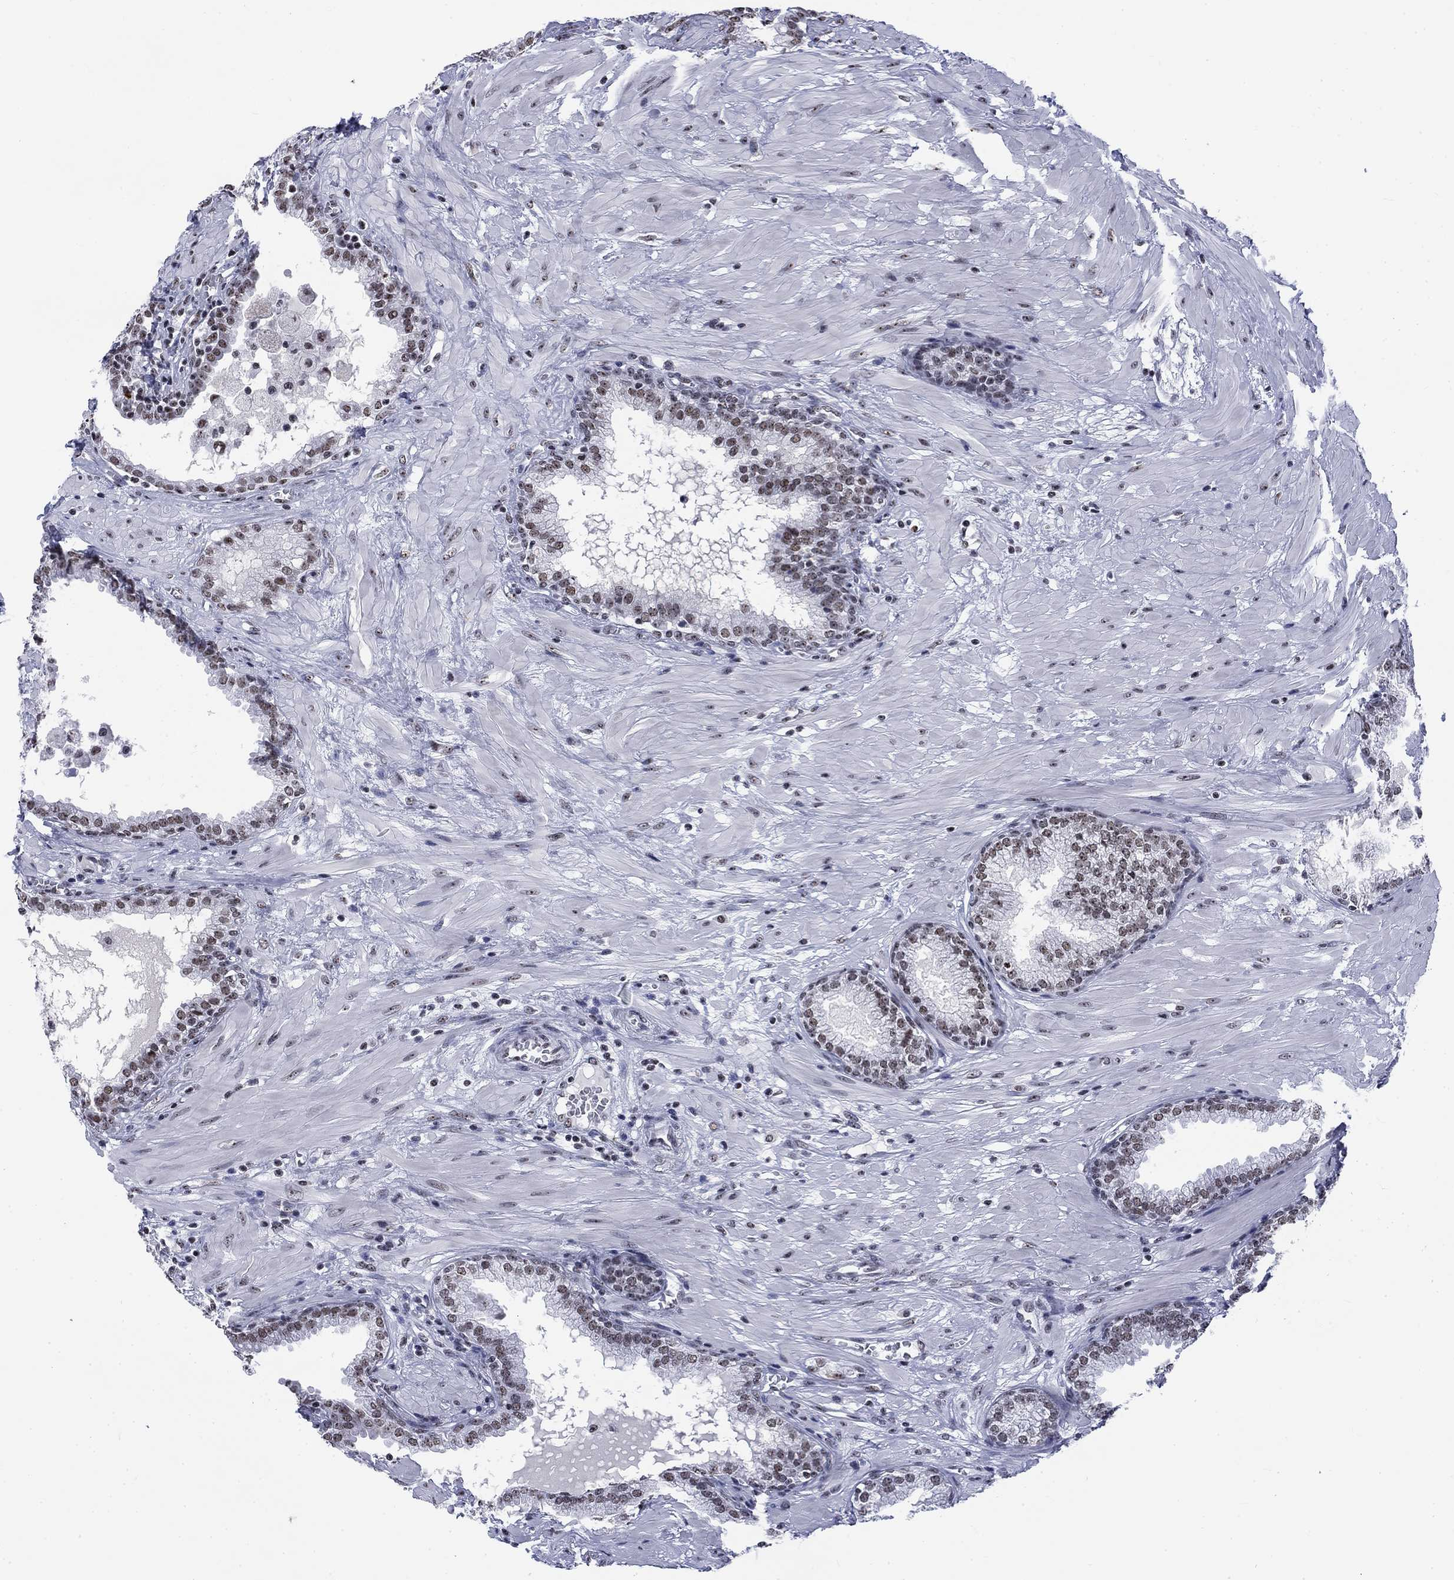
{"staining": {"intensity": "moderate", "quantity": "<25%", "location": "nuclear"}, "tissue": "prostate", "cell_type": "Glandular cells", "image_type": "normal", "snomed": [{"axis": "morphology", "description": "Normal tissue, NOS"}, {"axis": "topography", "description": "Prostate"}], "caption": "This histopathology image exhibits immunohistochemistry staining of normal human prostate, with low moderate nuclear expression in about <25% of glandular cells.", "gene": "CSRNP3", "patient": {"sex": "male", "age": 64}}